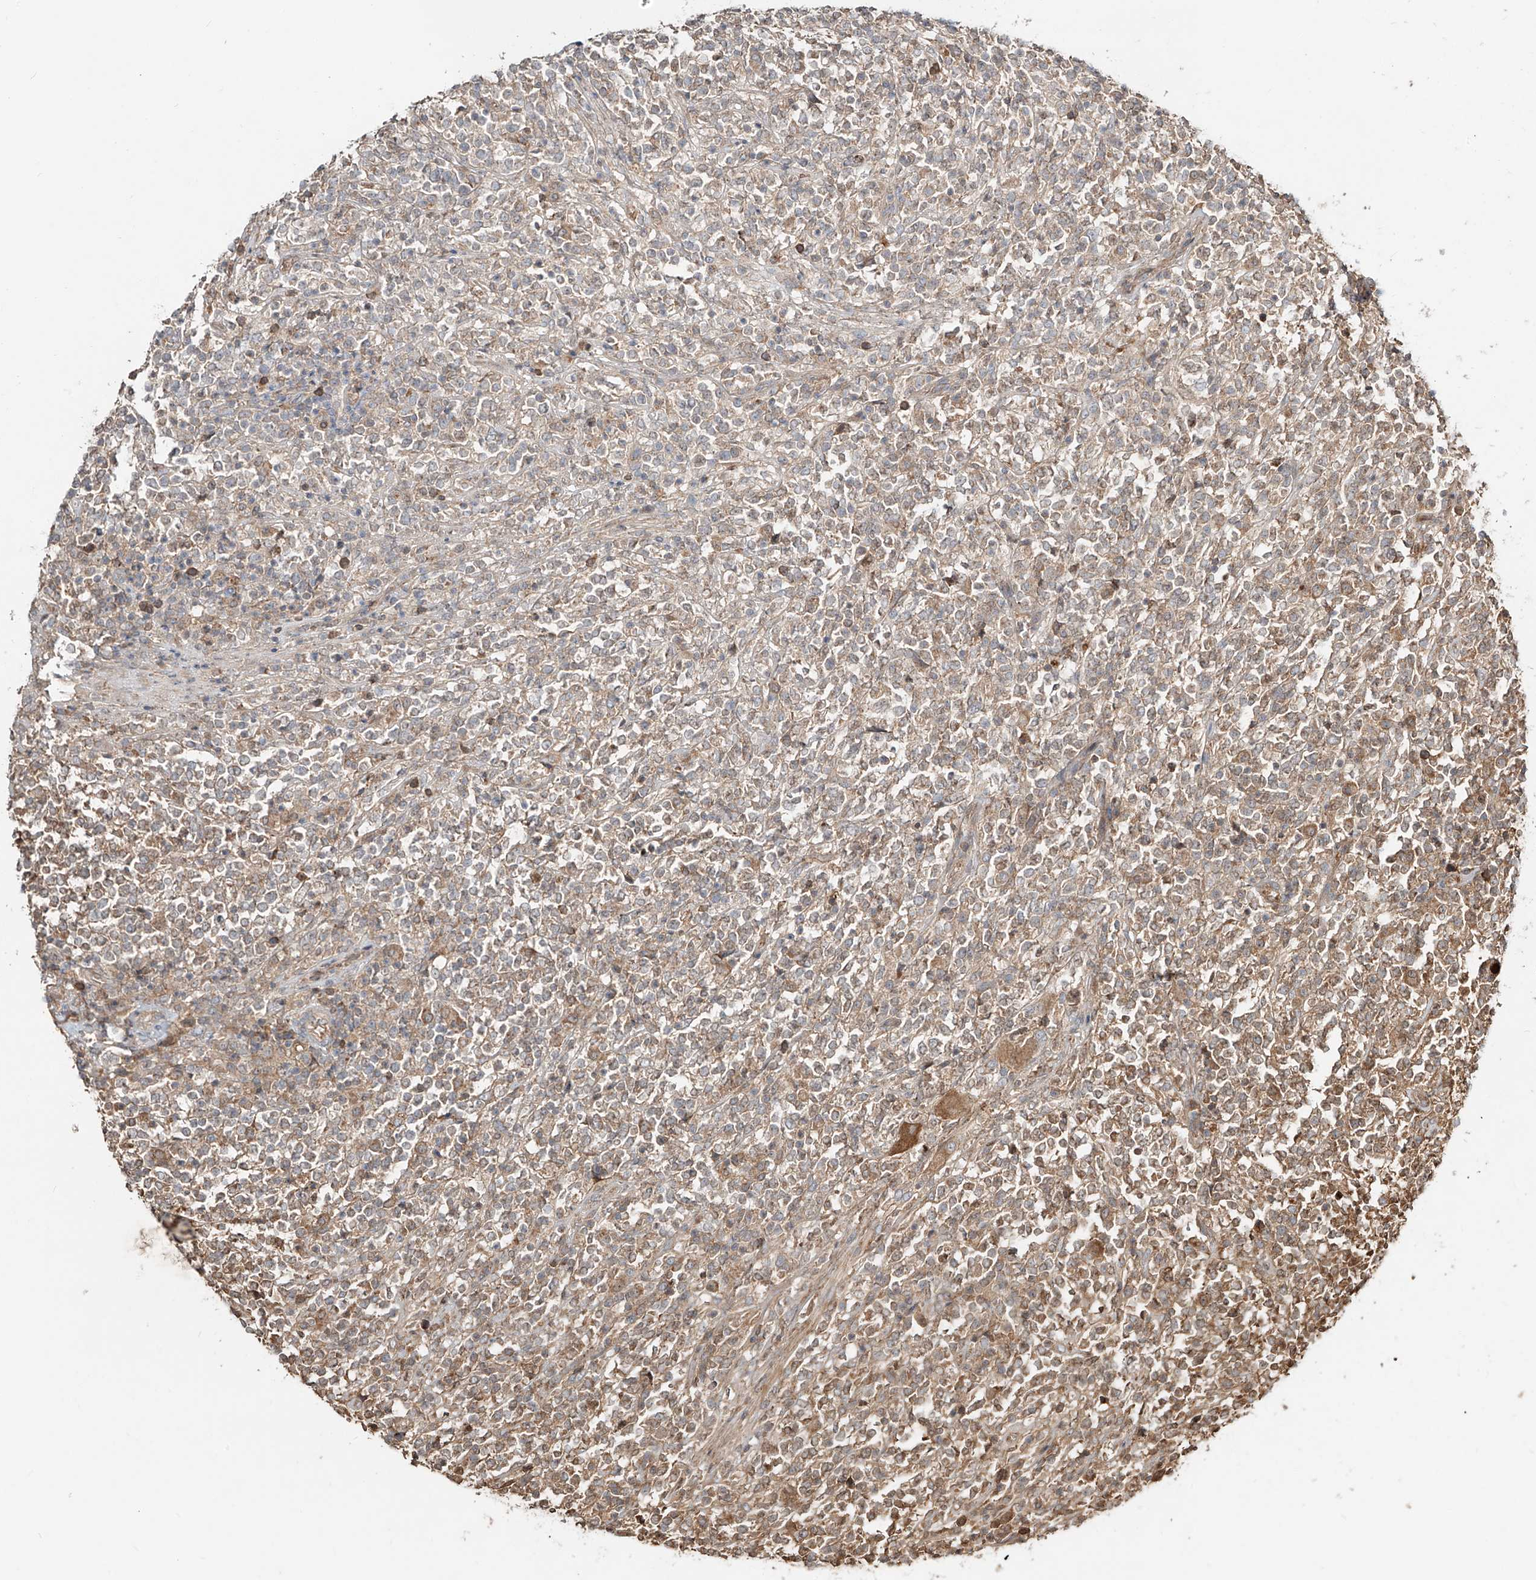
{"staining": {"intensity": "moderate", "quantity": ">75%", "location": "cytoplasmic/membranous"}, "tissue": "lymphoma", "cell_type": "Tumor cells", "image_type": "cancer", "snomed": [{"axis": "morphology", "description": "Malignant lymphoma, non-Hodgkin's type, High grade"}, {"axis": "topography", "description": "Soft tissue"}], "caption": "About >75% of tumor cells in human malignant lymphoma, non-Hodgkin's type (high-grade) display moderate cytoplasmic/membranous protein expression as visualized by brown immunohistochemical staining.", "gene": "ERO1A", "patient": {"sex": "male", "age": 18}}